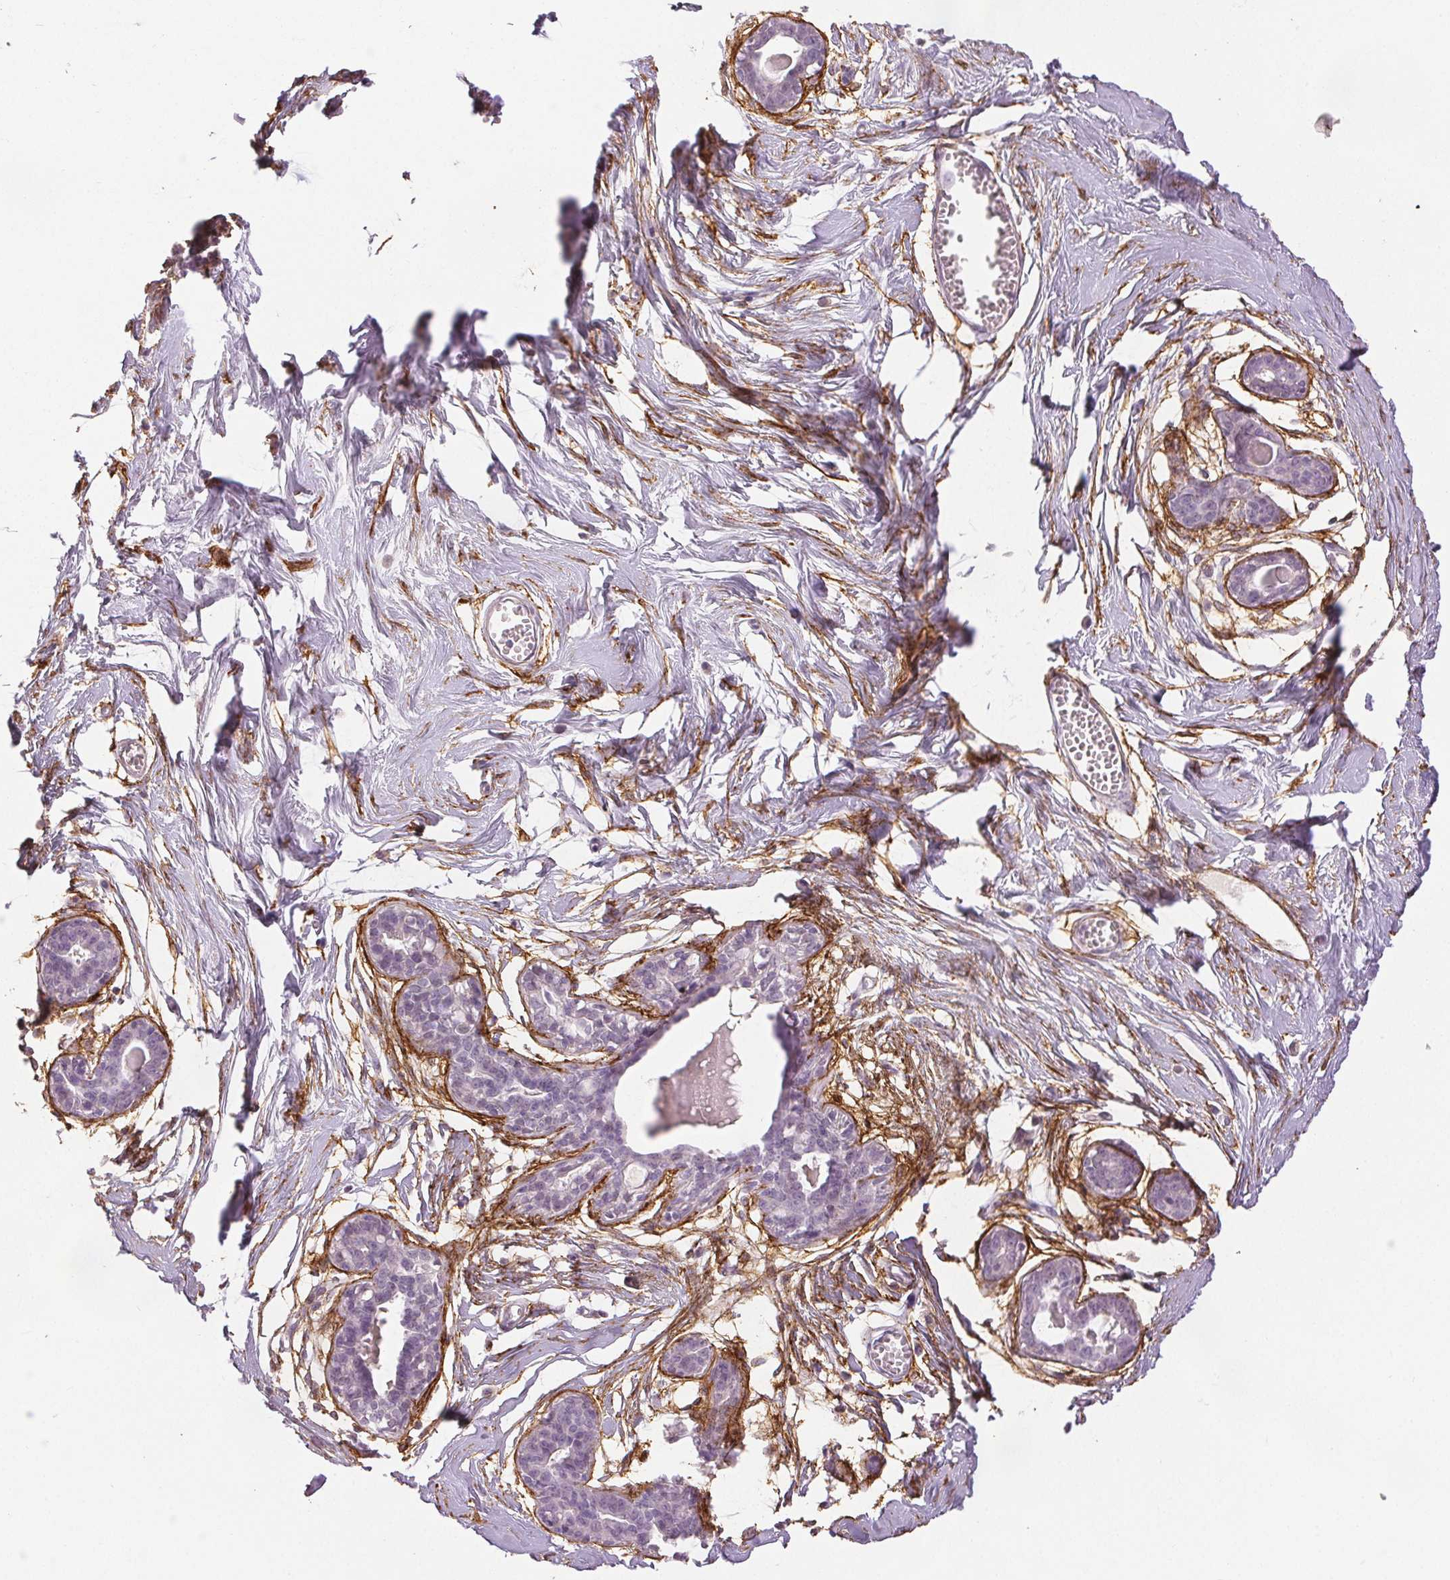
{"staining": {"intensity": "negative", "quantity": "none", "location": "none"}, "tissue": "breast", "cell_type": "Adipocytes", "image_type": "normal", "snomed": [{"axis": "morphology", "description": "Normal tissue, NOS"}, {"axis": "topography", "description": "Breast"}], "caption": "Immunohistochemistry (IHC) micrograph of normal breast stained for a protein (brown), which shows no positivity in adipocytes.", "gene": "FBN1", "patient": {"sex": "female", "age": 45}}